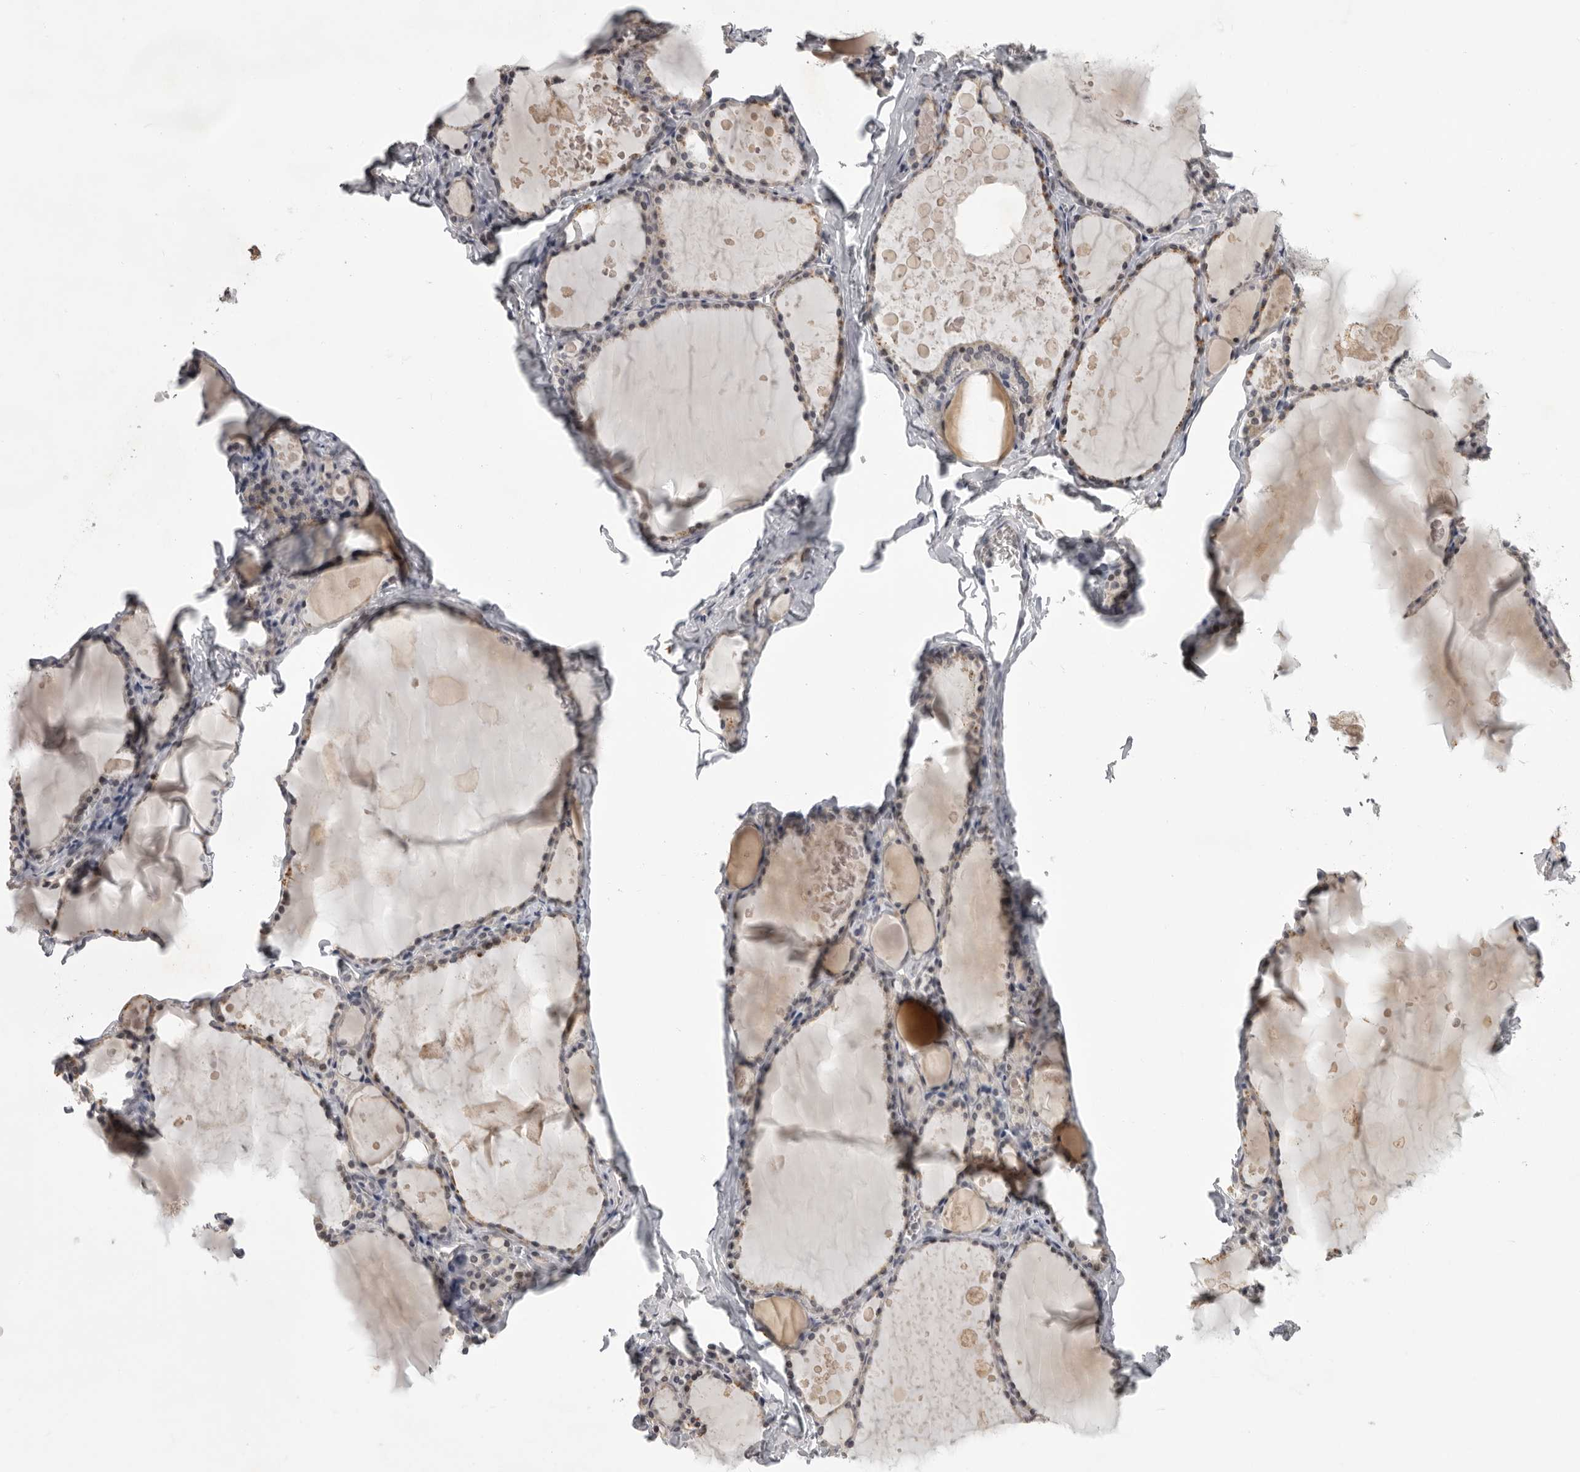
{"staining": {"intensity": "weak", "quantity": "25%-75%", "location": "cytoplasmic/membranous"}, "tissue": "thyroid gland", "cell_type": "Glandular cells", "image_type": "normal", "snomed": [{"axis": "morphology", "description": "Normal tissue, NOS"}, {"axis": "topography", "description": "Thyroid gland"}], "caption": "DAB immunohistochemical staining of unremarkable thyroid gland exhibits weak cytoplasmic/membranous protein expression in approximately 25%-75% of glandular cells.", "gene": "MRTO4", "patient": {"sex": "male", "age": 56}}